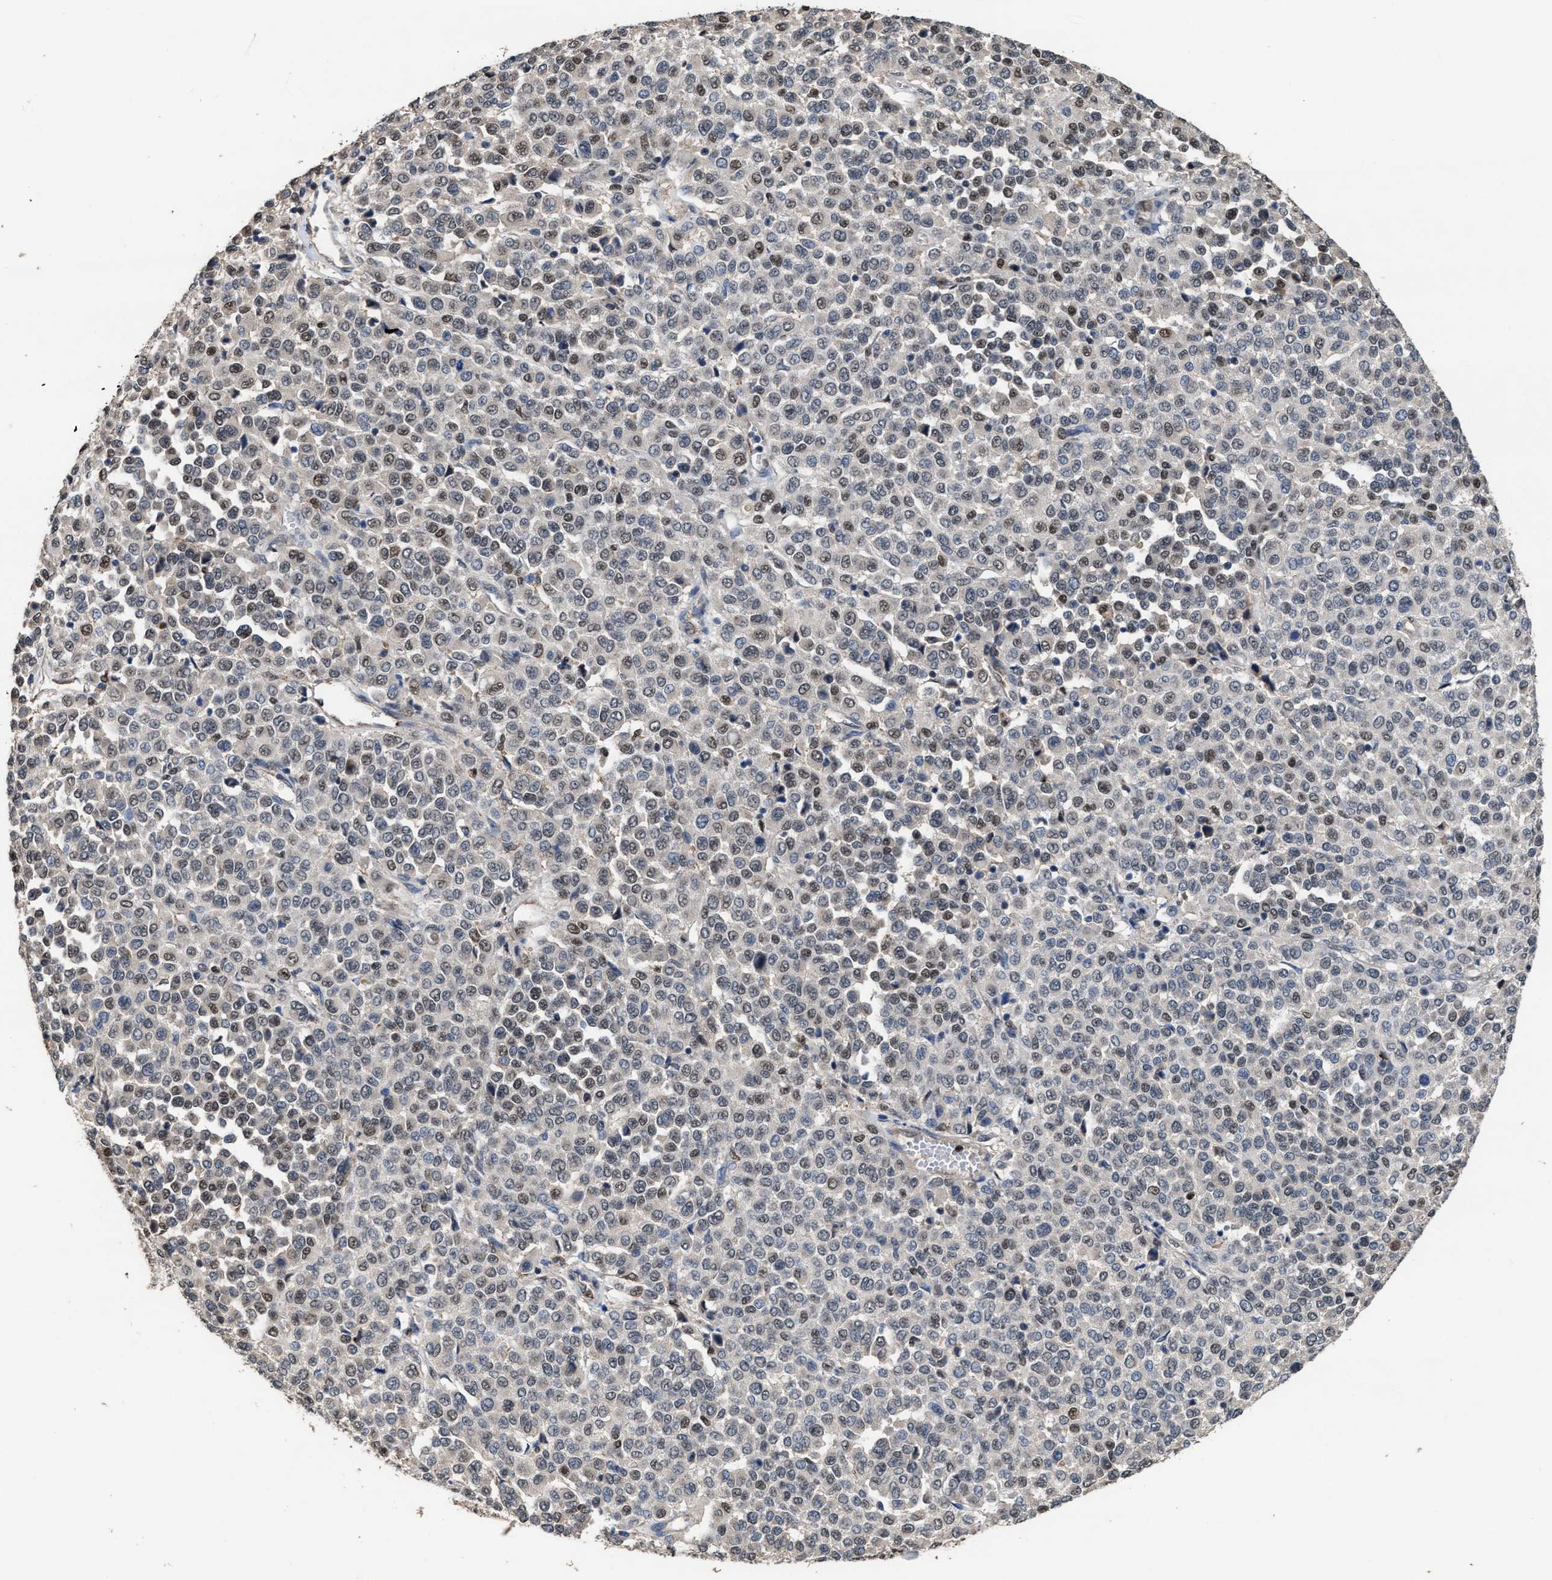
{"staining": {"intensity": "weak", "quantity": "25%-75%", "location": "nuclear"}, "tissue": "melanoma", "cell_type": "Tumor cells", "image_type": "cancer", "snomed": [{"axis": "morphology", "description": "Malignant melanoma, Metastatic site"}, {"axis": "topography", "description": "Pancreas"}], "caption": "Immunohistochemistry (IHC) histopathology image of malignant melanoma (metastatic site) stained for a protein (brown), which shows low levels of weak nuclear positivity in about 25%-75% of tumor cells.", "gene": "ZNF20", "patient": {"sex": "female", "age": 30}}